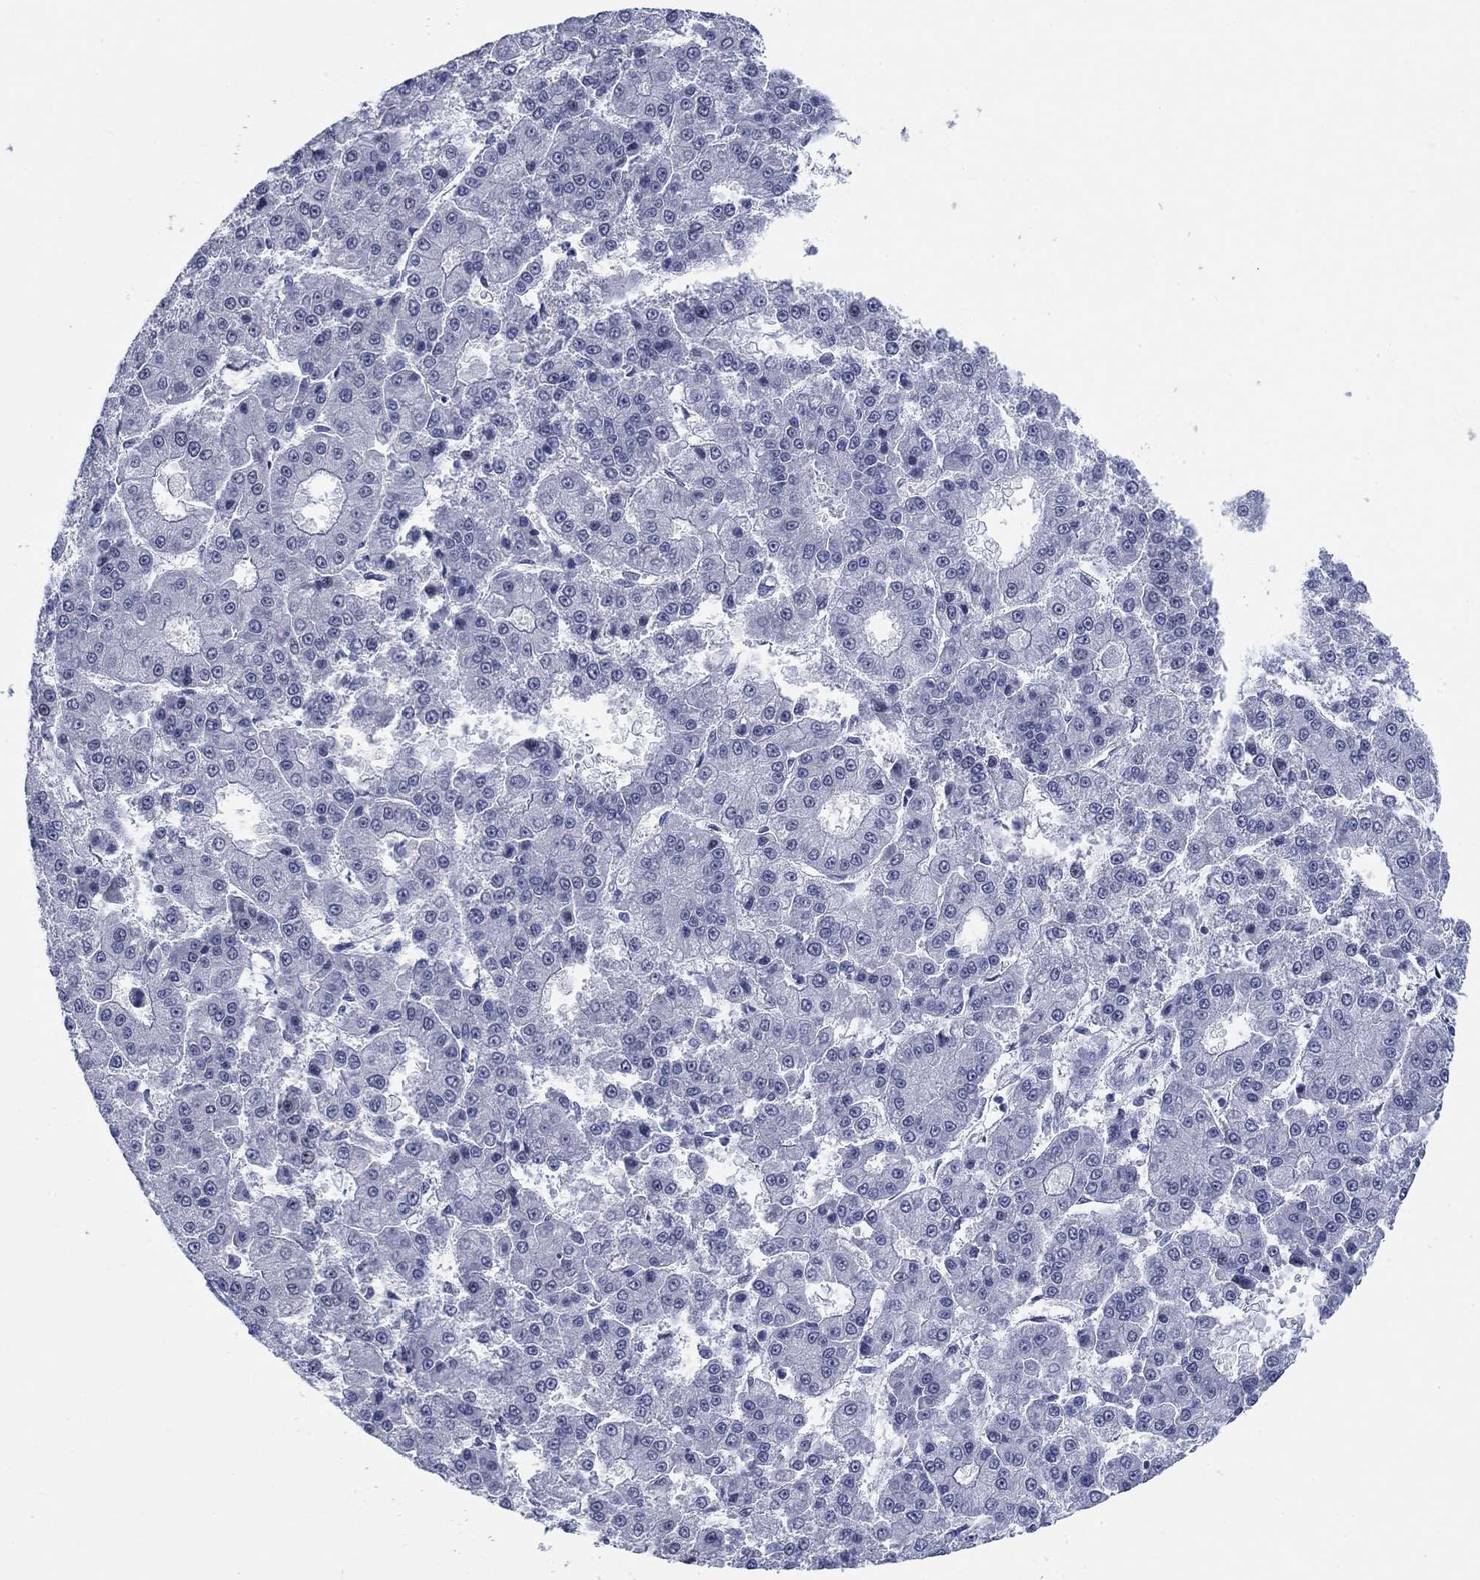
{"staining": {"intensity": "negative", "quantity": "none", "location": "none"}, "tissue": "liver cancer", "cell_type": "Tumor cells", "image_type": "cancer", "snomed": [{"axis": "morphology", "description": "Carcinoma, Hepatocellular, NOS"}, {"axis": "topography", "description": "Liver"}], "caption": "There is no significant positivity in tumor cells of liver cancer (hepatocellular carcinoma).", "gene": "NEU3", "patient": {"sex": "male", "age": 70}}